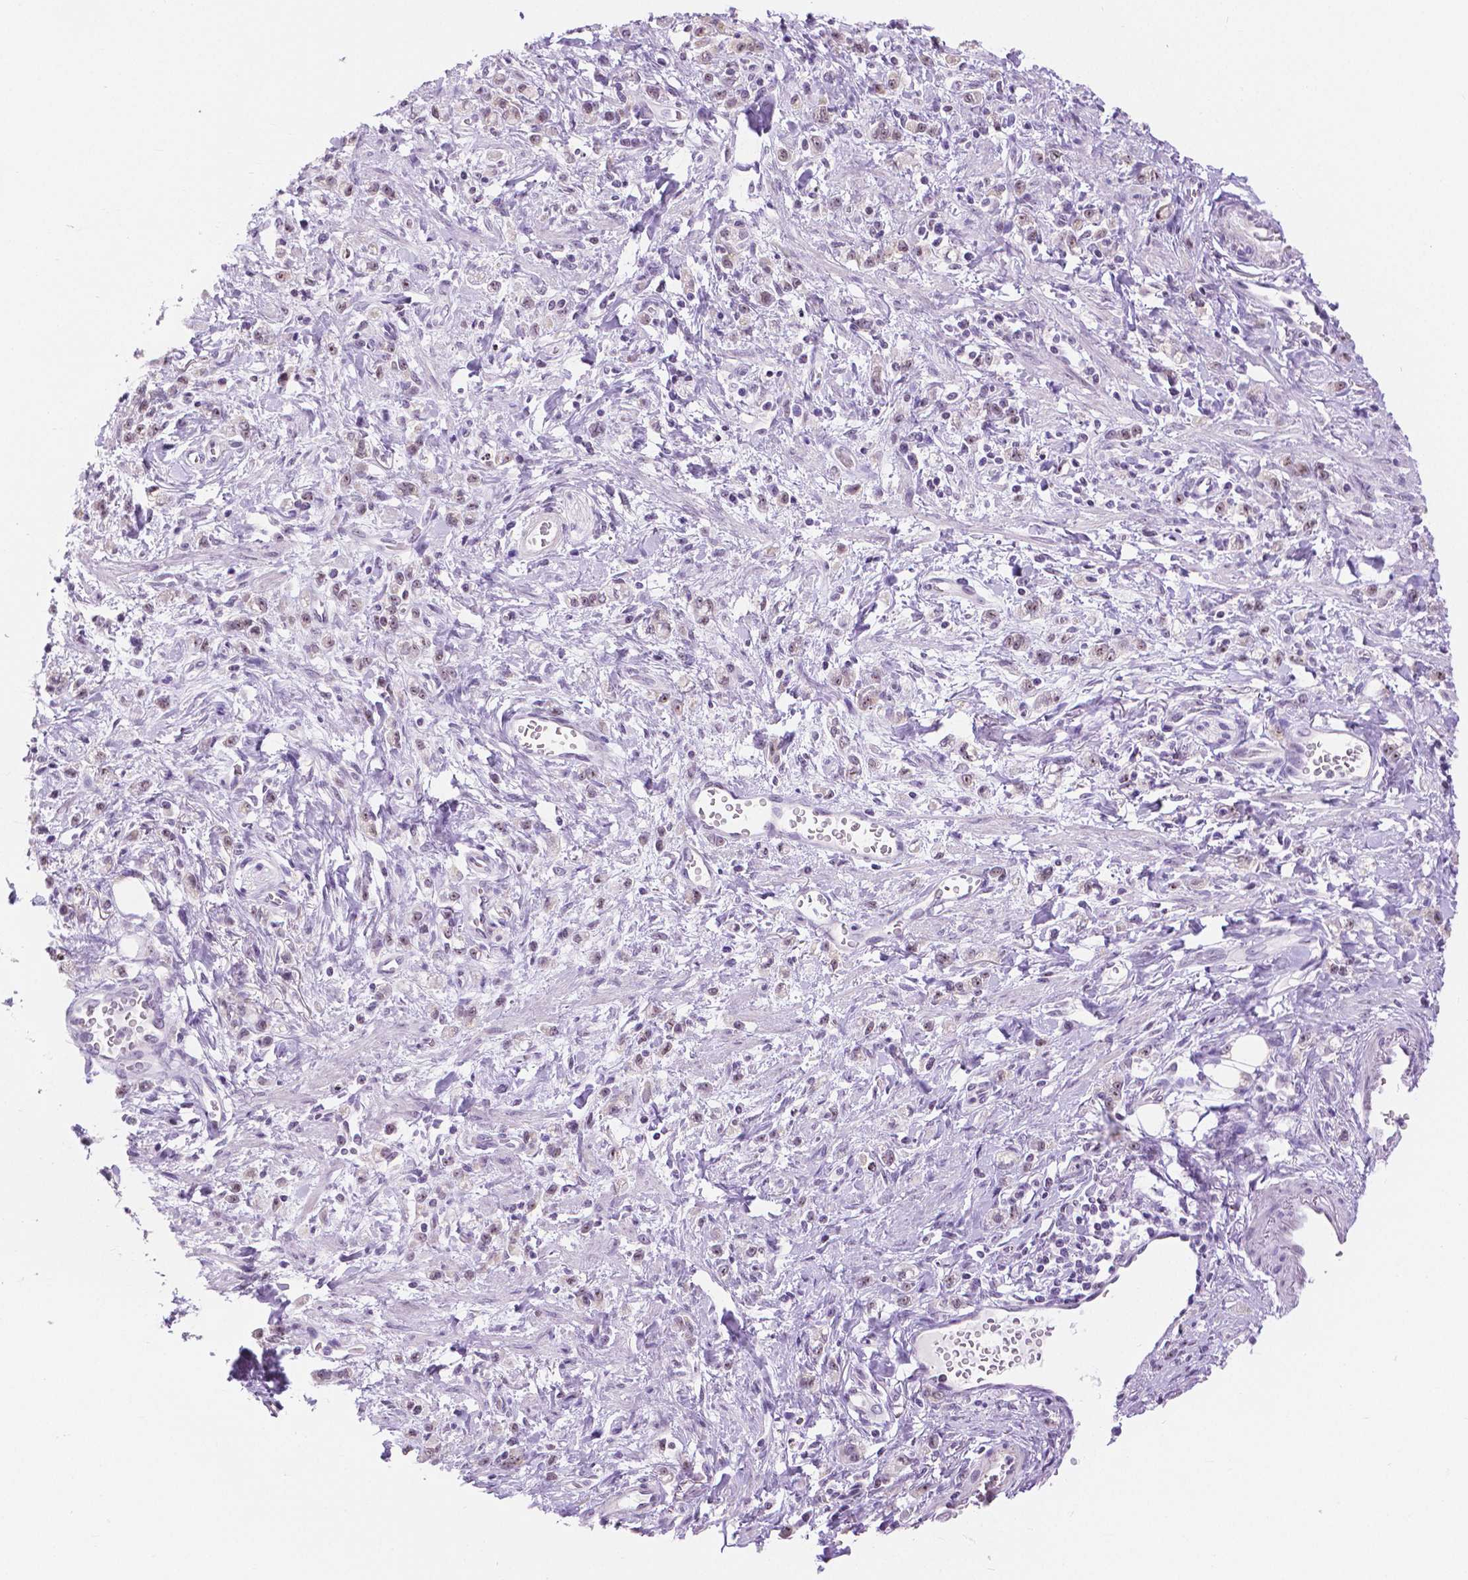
{"staining": {"intensity": "negative", "quantity": "none", "location": "none"}, "tissue": "stomach cancer", "cell_type": "Tumor cells", "image_type": "cancer", "snomed": [{"axis": "morphology", "description": "Adenocarcinoma, NOS"}, {"axis": "topography", "description": "Stomach"}], "caption": "Immunohistochemistry (IHC) of human stomach cancer (adenocarcinoma) shows no staining in tumor cells.", "gene": "NHP2", "patient": {"sex": "male", "age": 77}}